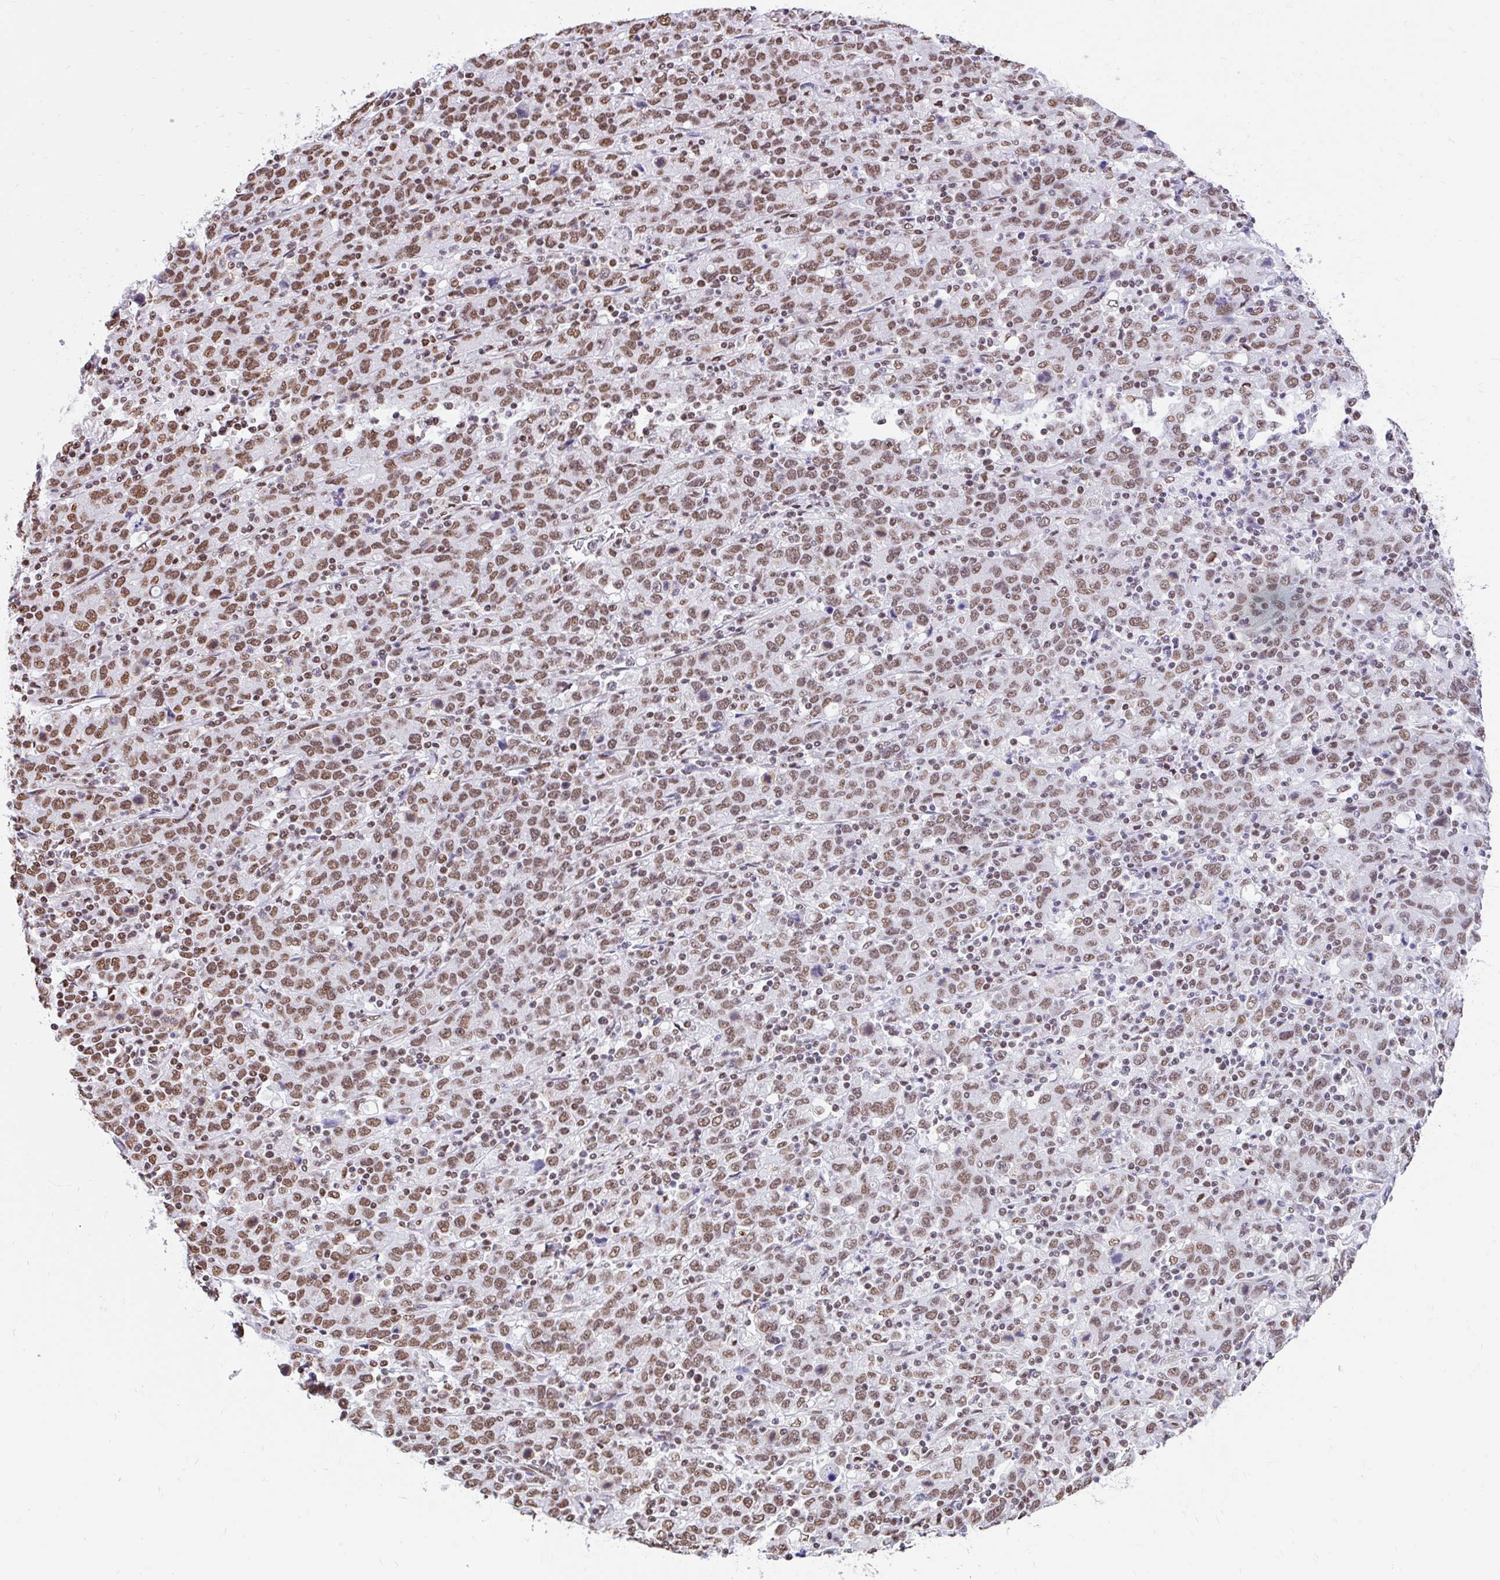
{"staining": {"intensity": "moderate", "quantity": ">75%", "location": "nuclear"}, "tissue": "stomach cancer", "cell_type": "Tumor cells", "image_type": "cancer", "snomed": [{"axis": "morphology", "description": "Adenocarcinoma, NOS"}, {"axis": "topography", "description": "Stomach, upper"}], "caption": "Stomach cancer was stained to show a protein in brown. There is medium levels of moderate nuclear positivity in approximately >75% of tumor cells.", "gene": "KHDRBS1", "patient": {"sex": "male", "age": 69}}